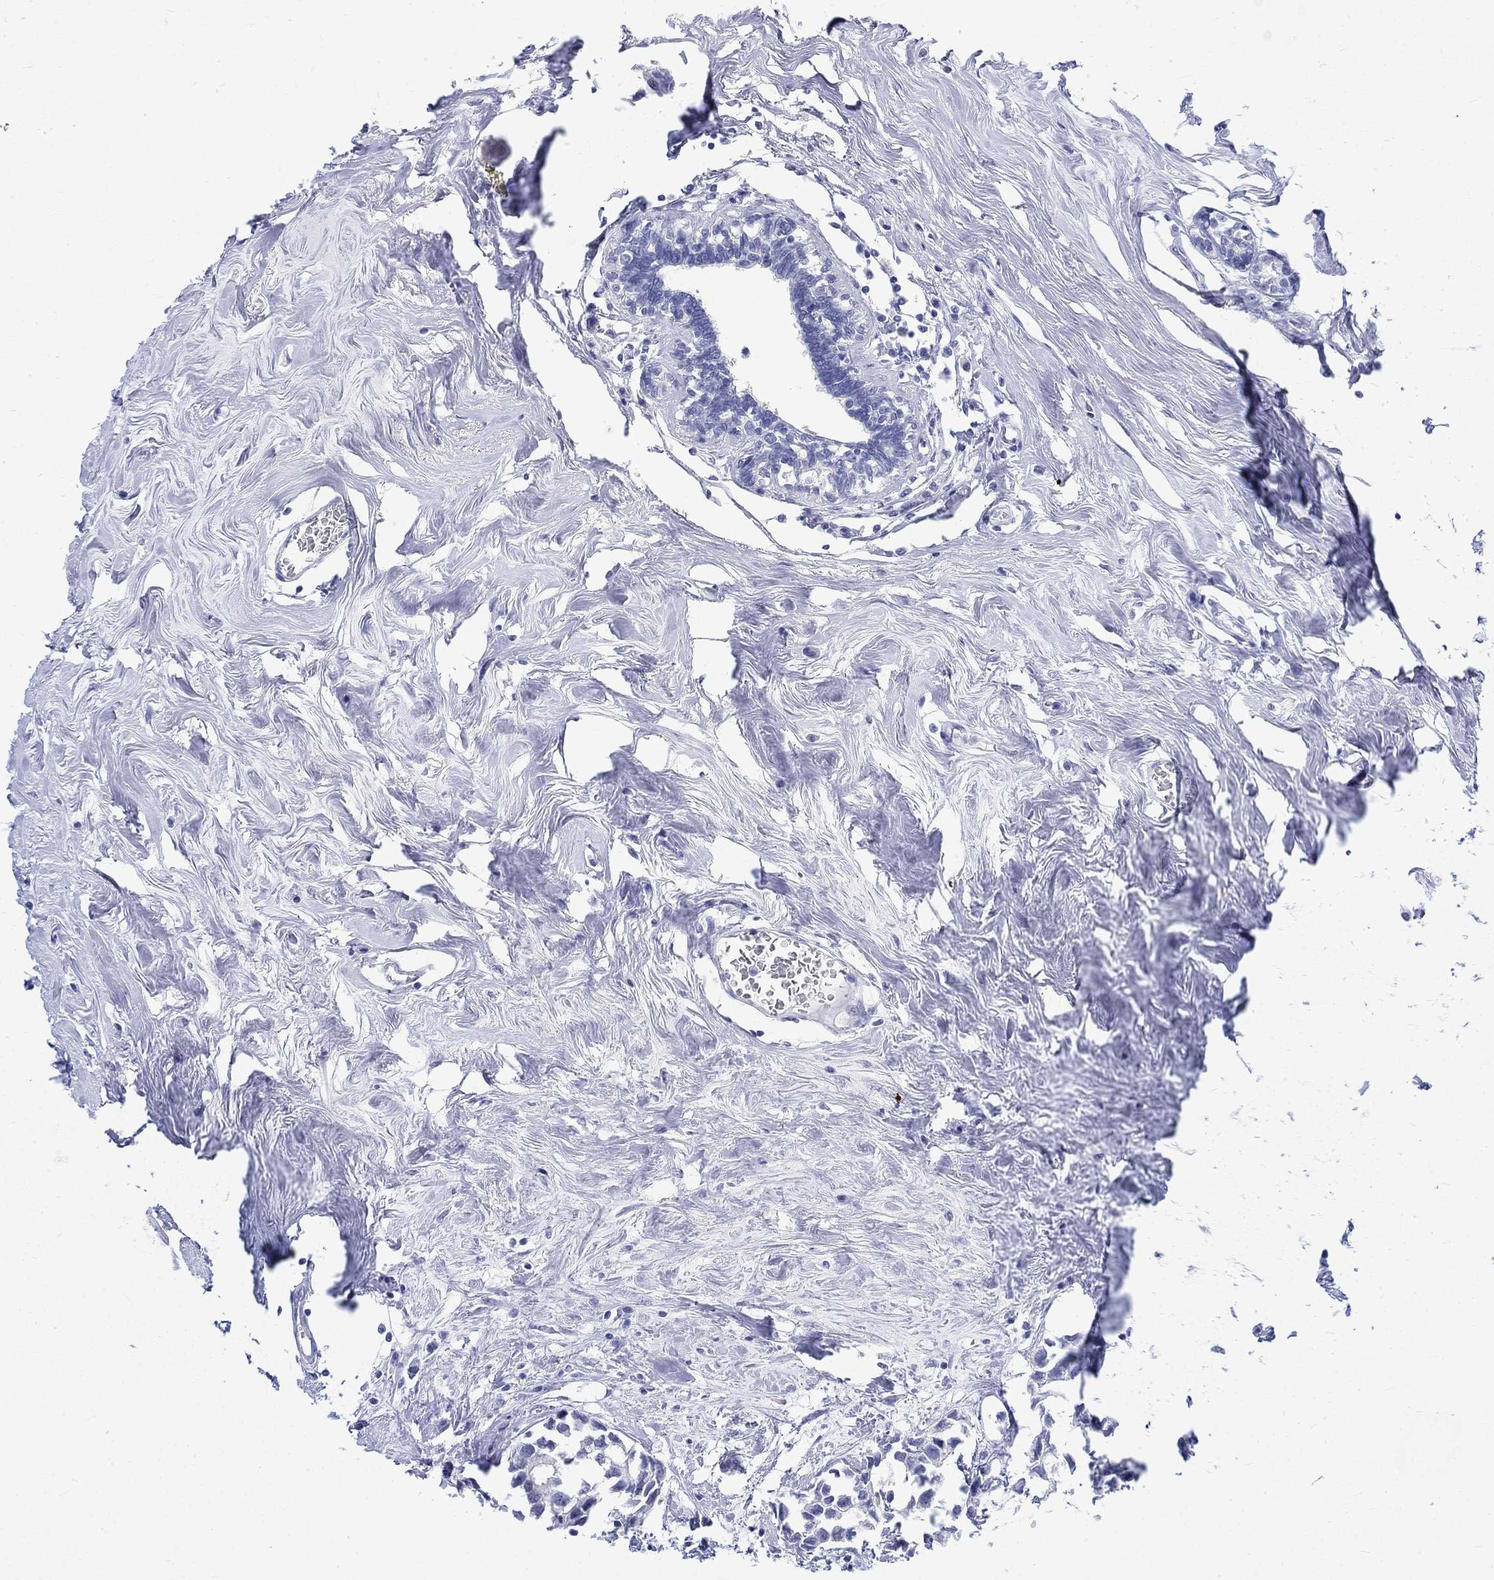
{"staining": {"intensity": "negative", "quantity": "none", "location": "none"}, "tissue": "breast cancer", "cell_type": "Tumor cells", "image_type": "cancer", "snomed": [{"axis": "morphology", "description": "Duct carcinoma"}, {"axis": "topography", "description": "Breast"}], "caption": "A high-resolution histopathology image shows IHC staining of breast infiltrating ductal carcinoma, which demonstrates no significant staining in tumor cells.", "gene": "MSI1", "patient": {"sex": "female", "age": 85}}